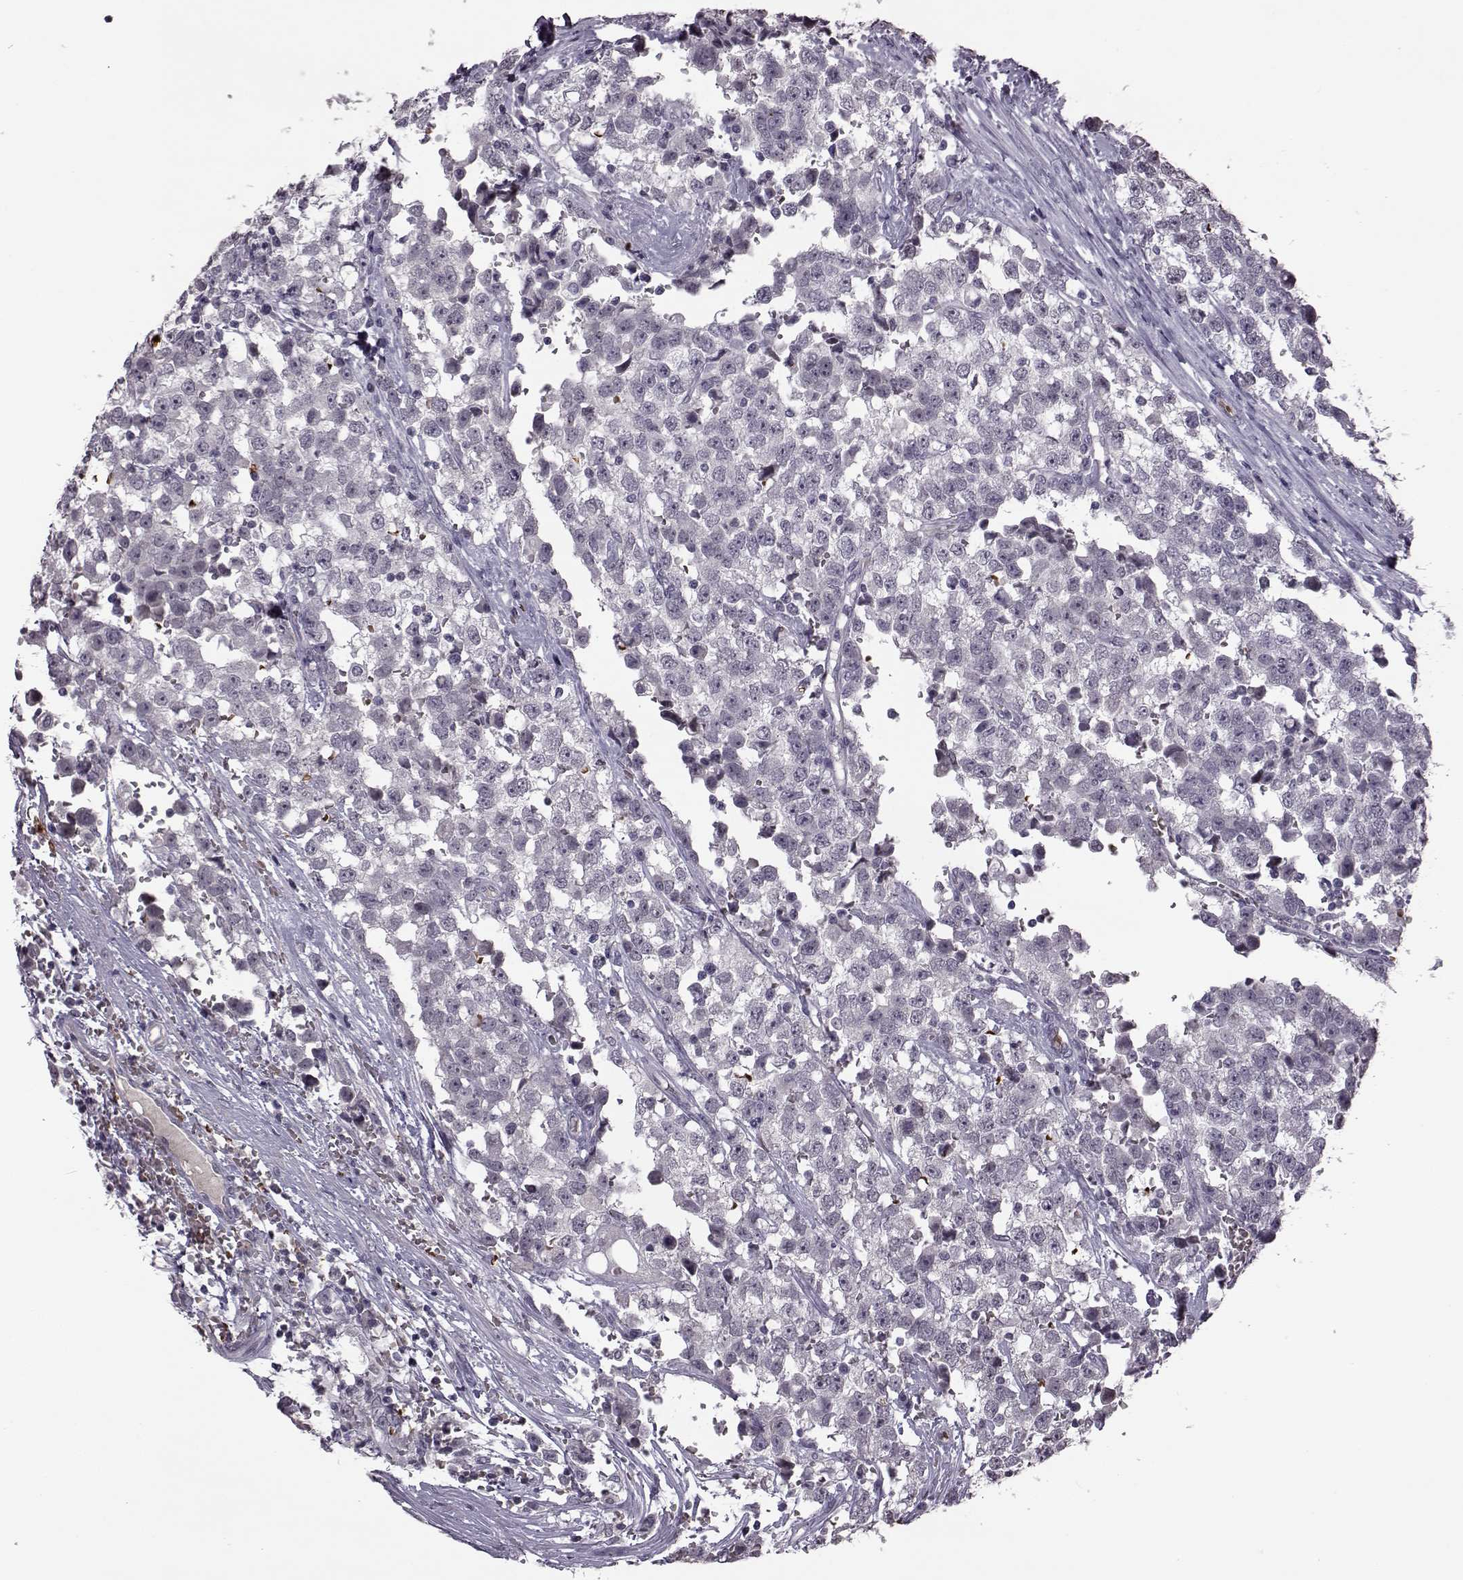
{"staining": {"intensity": "negative", "quantity": "none", "location": "none"}, "tissue": "testis cancer", "cell_type": "Tumor cells", "image_type": "cancer", "snomed": [{"axis": "morphology", "description": "Seminoma, NOS"}, {"axis": "topography", "description": "Testis"}], "caption": "The immunohistochemistry image has no significant positivity in tumor cells of testis cancer (seminoma) tissue. Brightfield microscopy of immunohistochemistry stained with DAB (3,3'-diaminobenzidine) (brown) and hematoxylin (blue), captured at high magnification.", "gene": "PROP1", "patient": {"sex": "male", "age": 34}}